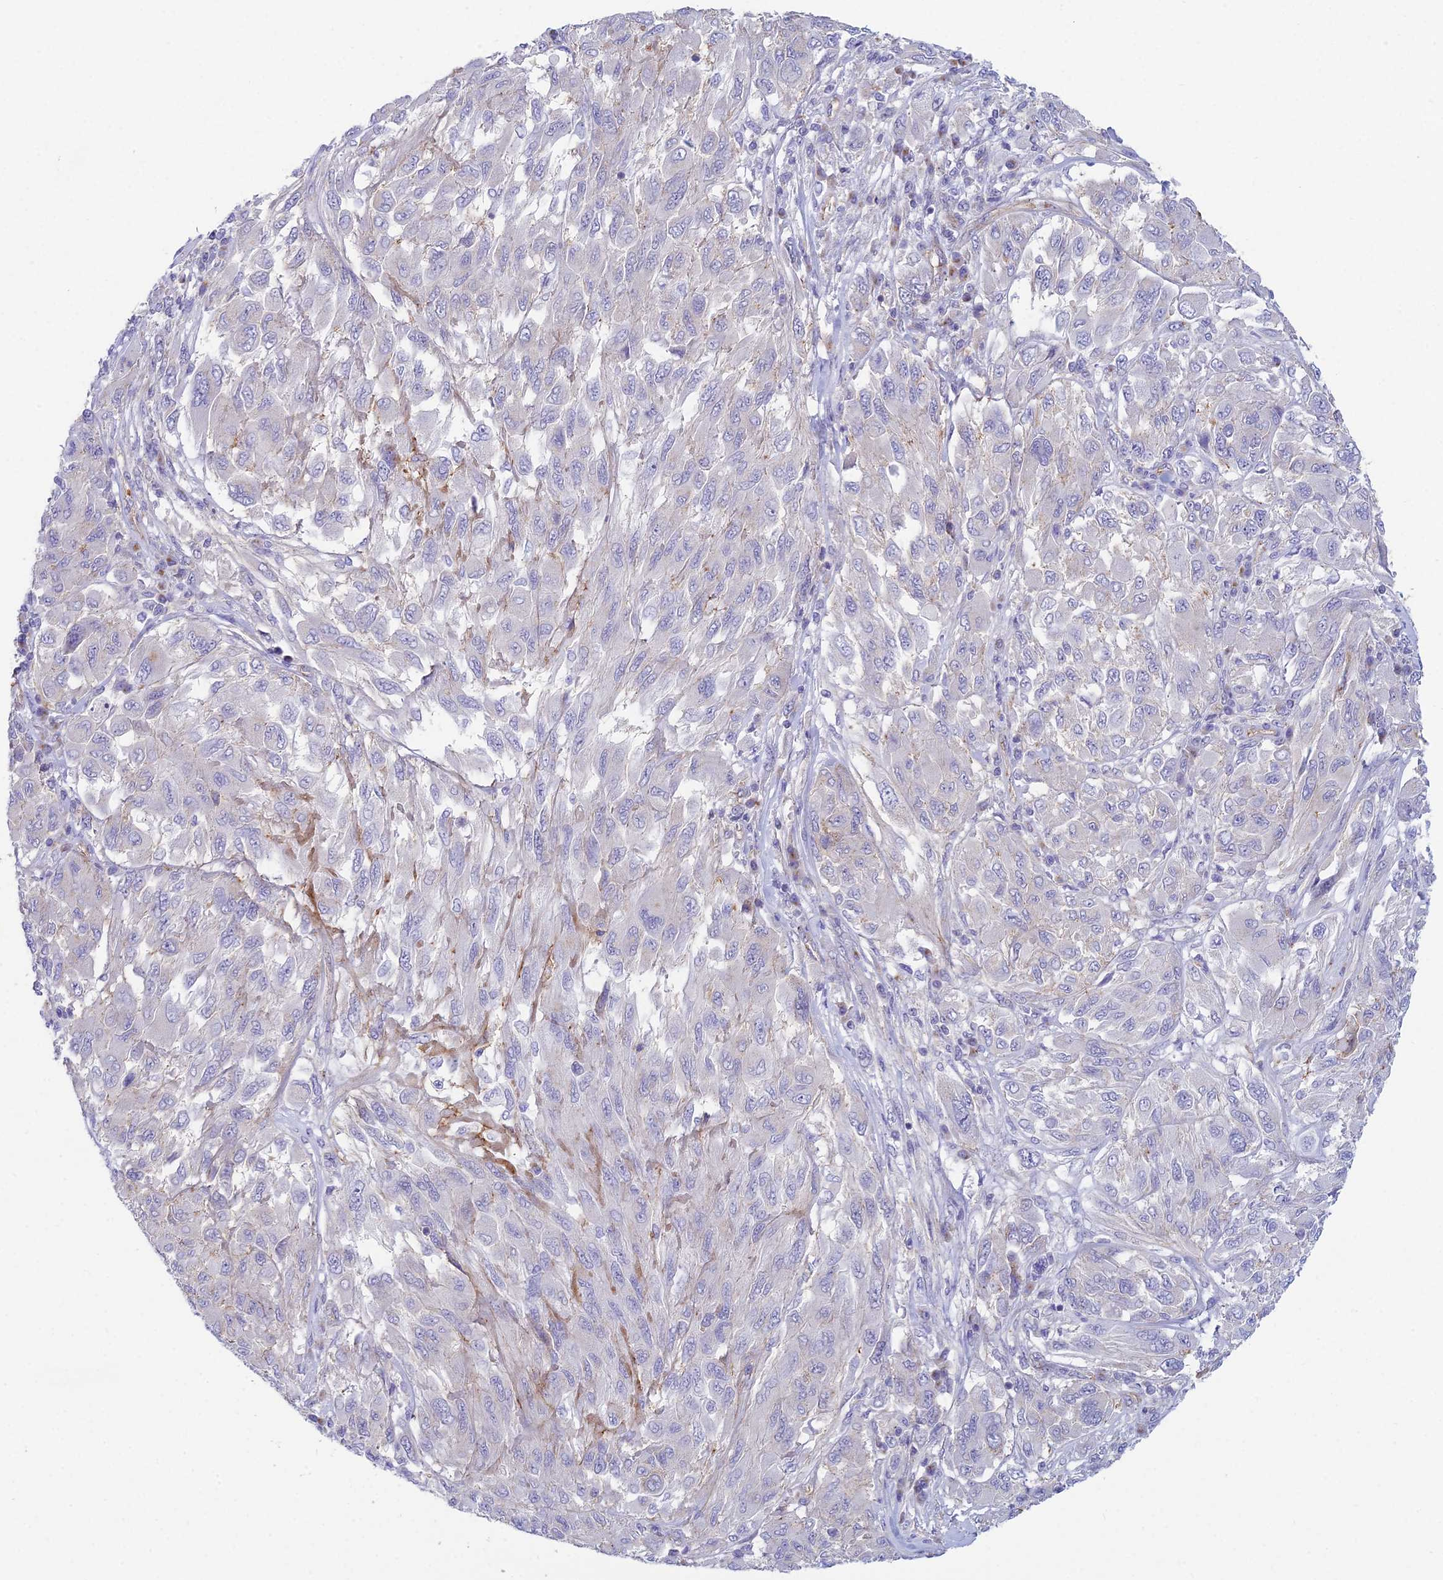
{"staining": {"intensity": "negative", "quantity": "none", "location": "none"}, "tissue": "melanoma", "cell_type": "Tumor cells", "image_type": "cancer", "snomed": [{"axis": "morphology", "description": "Malignant melanoma, NOS"}, {"axis": "topography", "description": "Skin"}], "caption": "This is an immunohistochemistry (IHC) photomicrograph of human melanoma. There is no expression in tumor cells.", "gene": "ZNF564", "patient": {"sex": "female", "age": 91}}